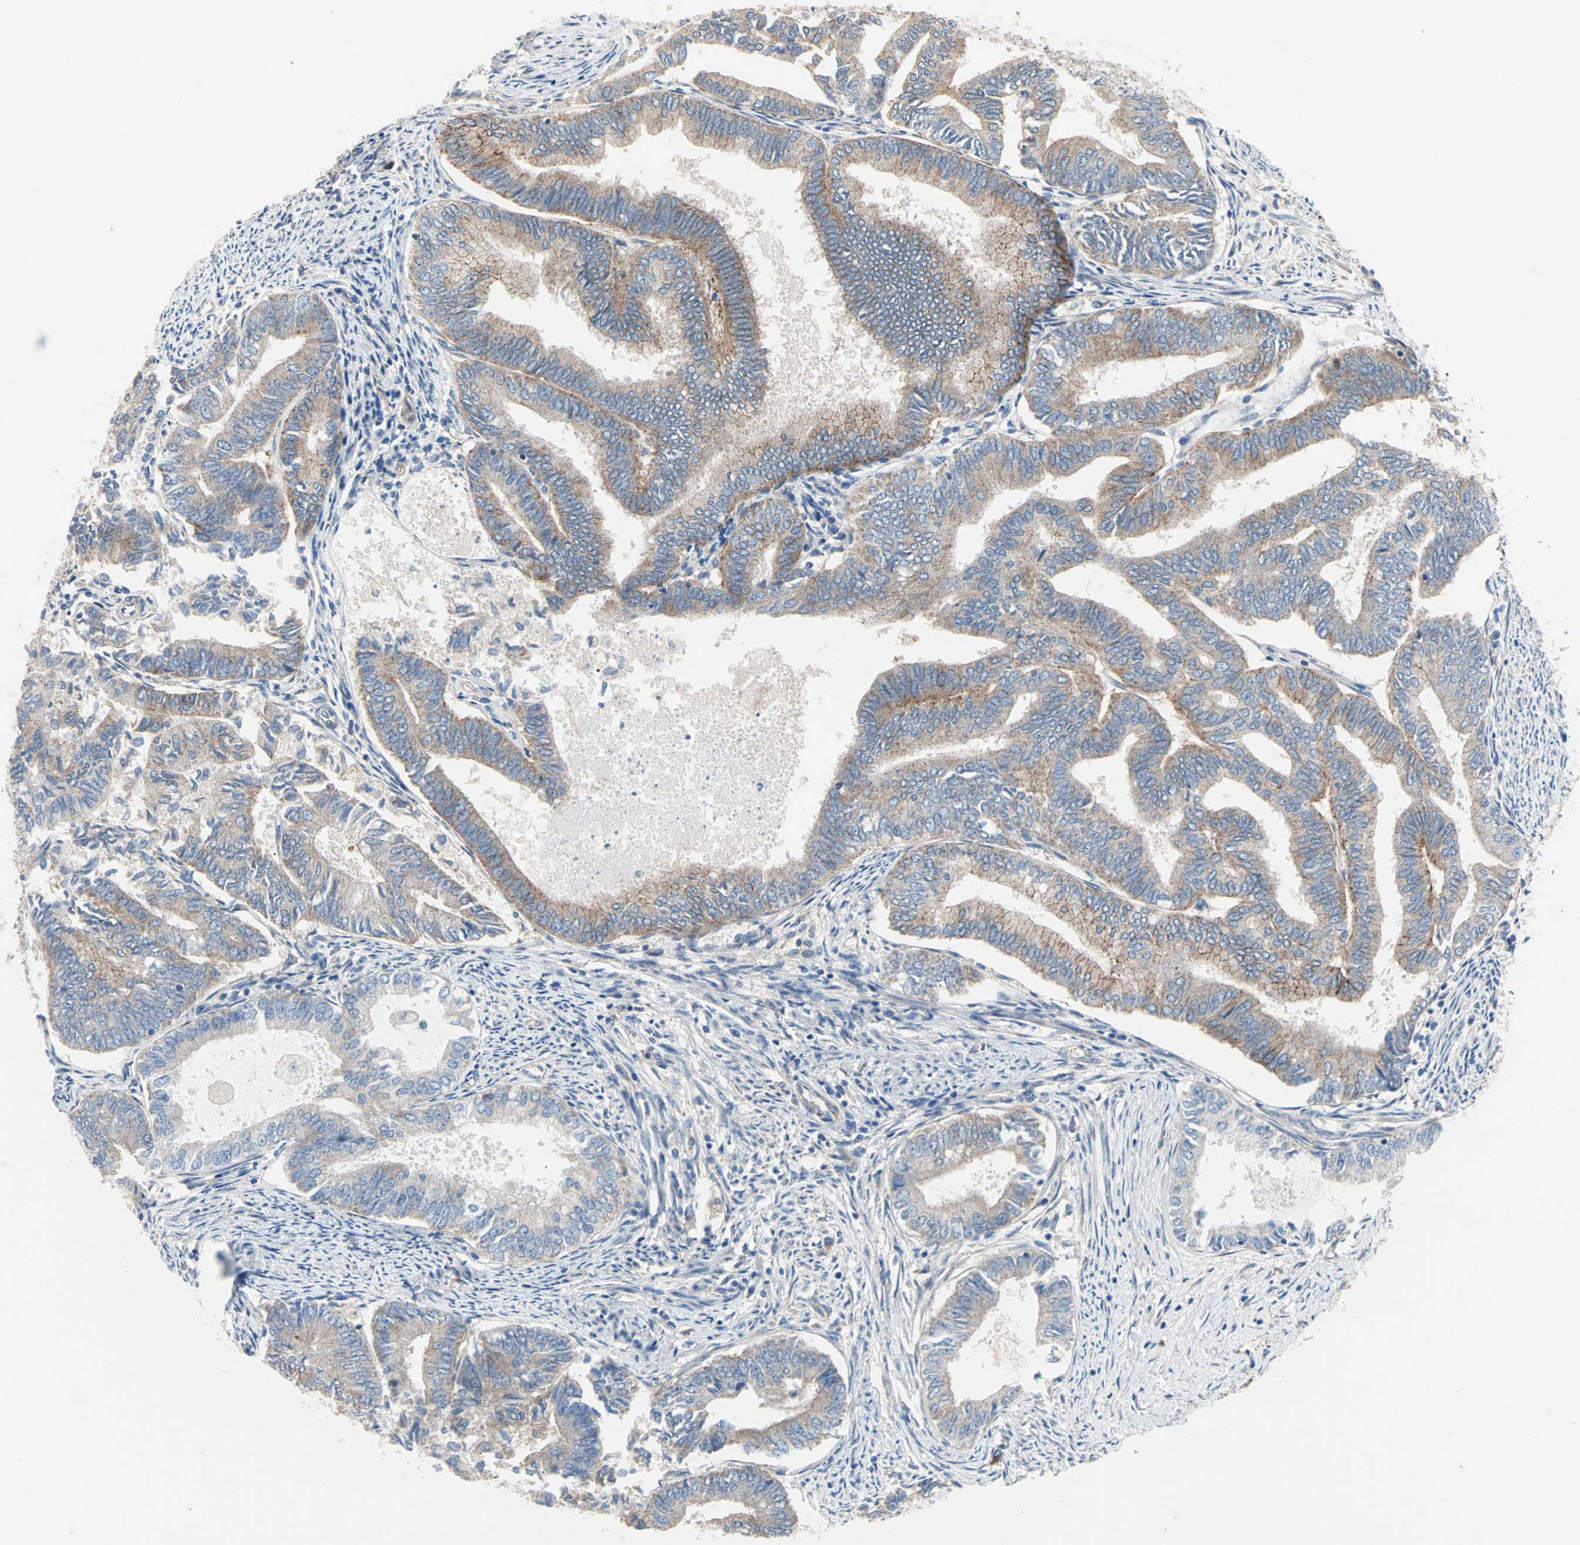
{"staining": {"intensity": "weak", "quantity": "25%-75%", "location": "cytoplasmic/membranous"}, "tissue": "endometrial cancer", "cell_type": "Tumor cells", "image_type": "cancer", "snomed": [{"axis": "morphology", "description": "Adenocarcinoma, NOS"}, {"axis": "topography", "description": "Endometrium"}], "caption": "Adenocarcinoma (endometrial) was stained to show a protein in brown. There is low levels of weak cytoplasmic/membranous expression in approximately 25%-75% of tumor cells. The protein is shown in brown color, while the nuclei are stained blue.", "gene": "PDE8A", "patient": {"sex": "female", "age": 86}}